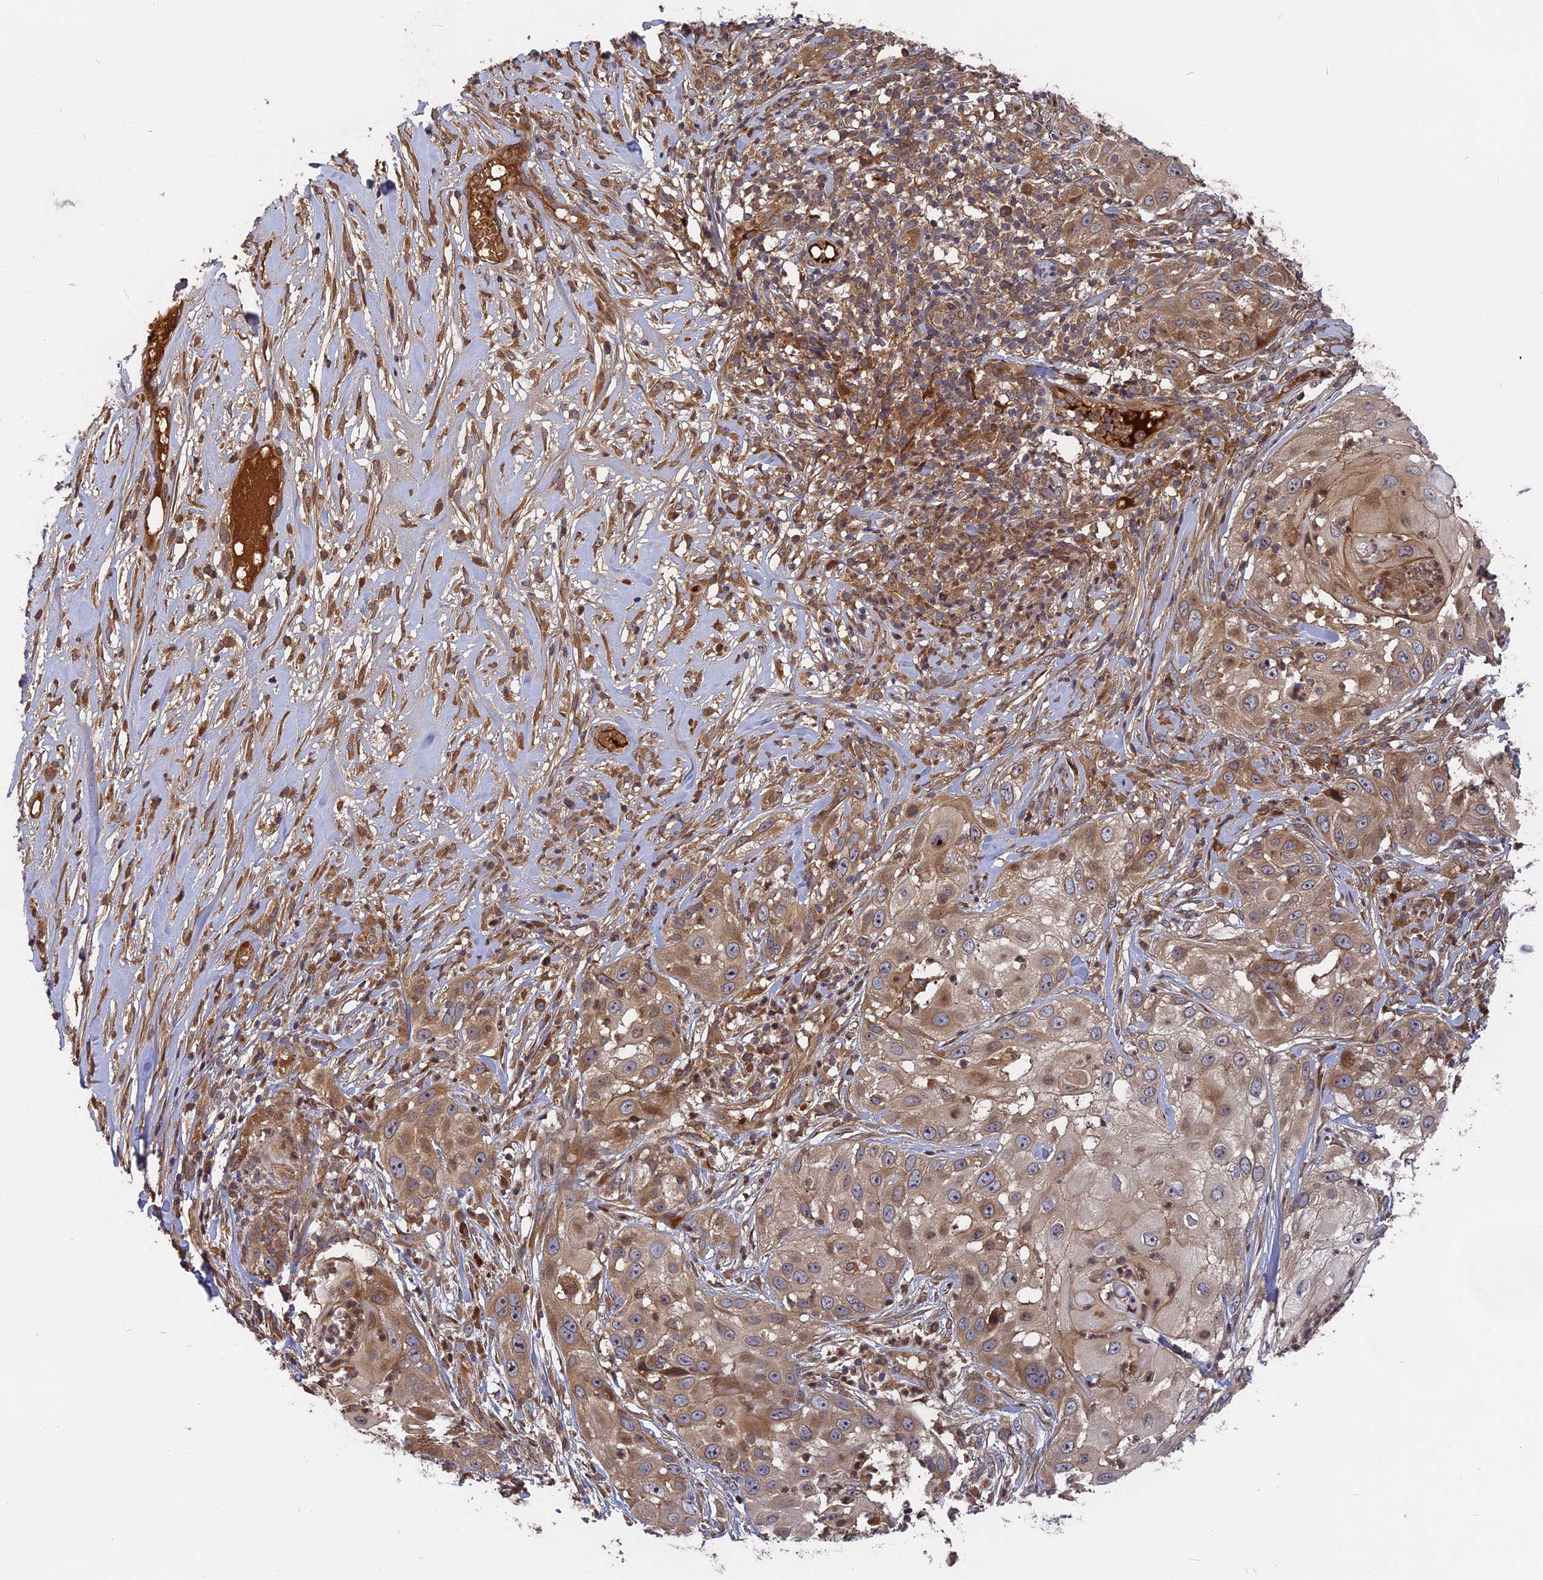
{"staining": {"intensity": "moderate", "quantity": ">75%", "location": "cytoplasmic/membranous"}, "tissue": "skin cancer", "cell_type": "Tumor cells", "image_type": "cancer", "snomed": [{"axis": "morphology", "description": "Squamous cell carcinoma, NOS"}, {"axis": "topography", "description": "Skin"}], "caption": "Tumor cells exhibit medium levels of moderate cytoplasmic/membranous positivity in about >75% of cells in skin cancer (squamous cell carcinoma).", "gene": "TMUB2", "patient": {"sex": "female", "age": 44}}